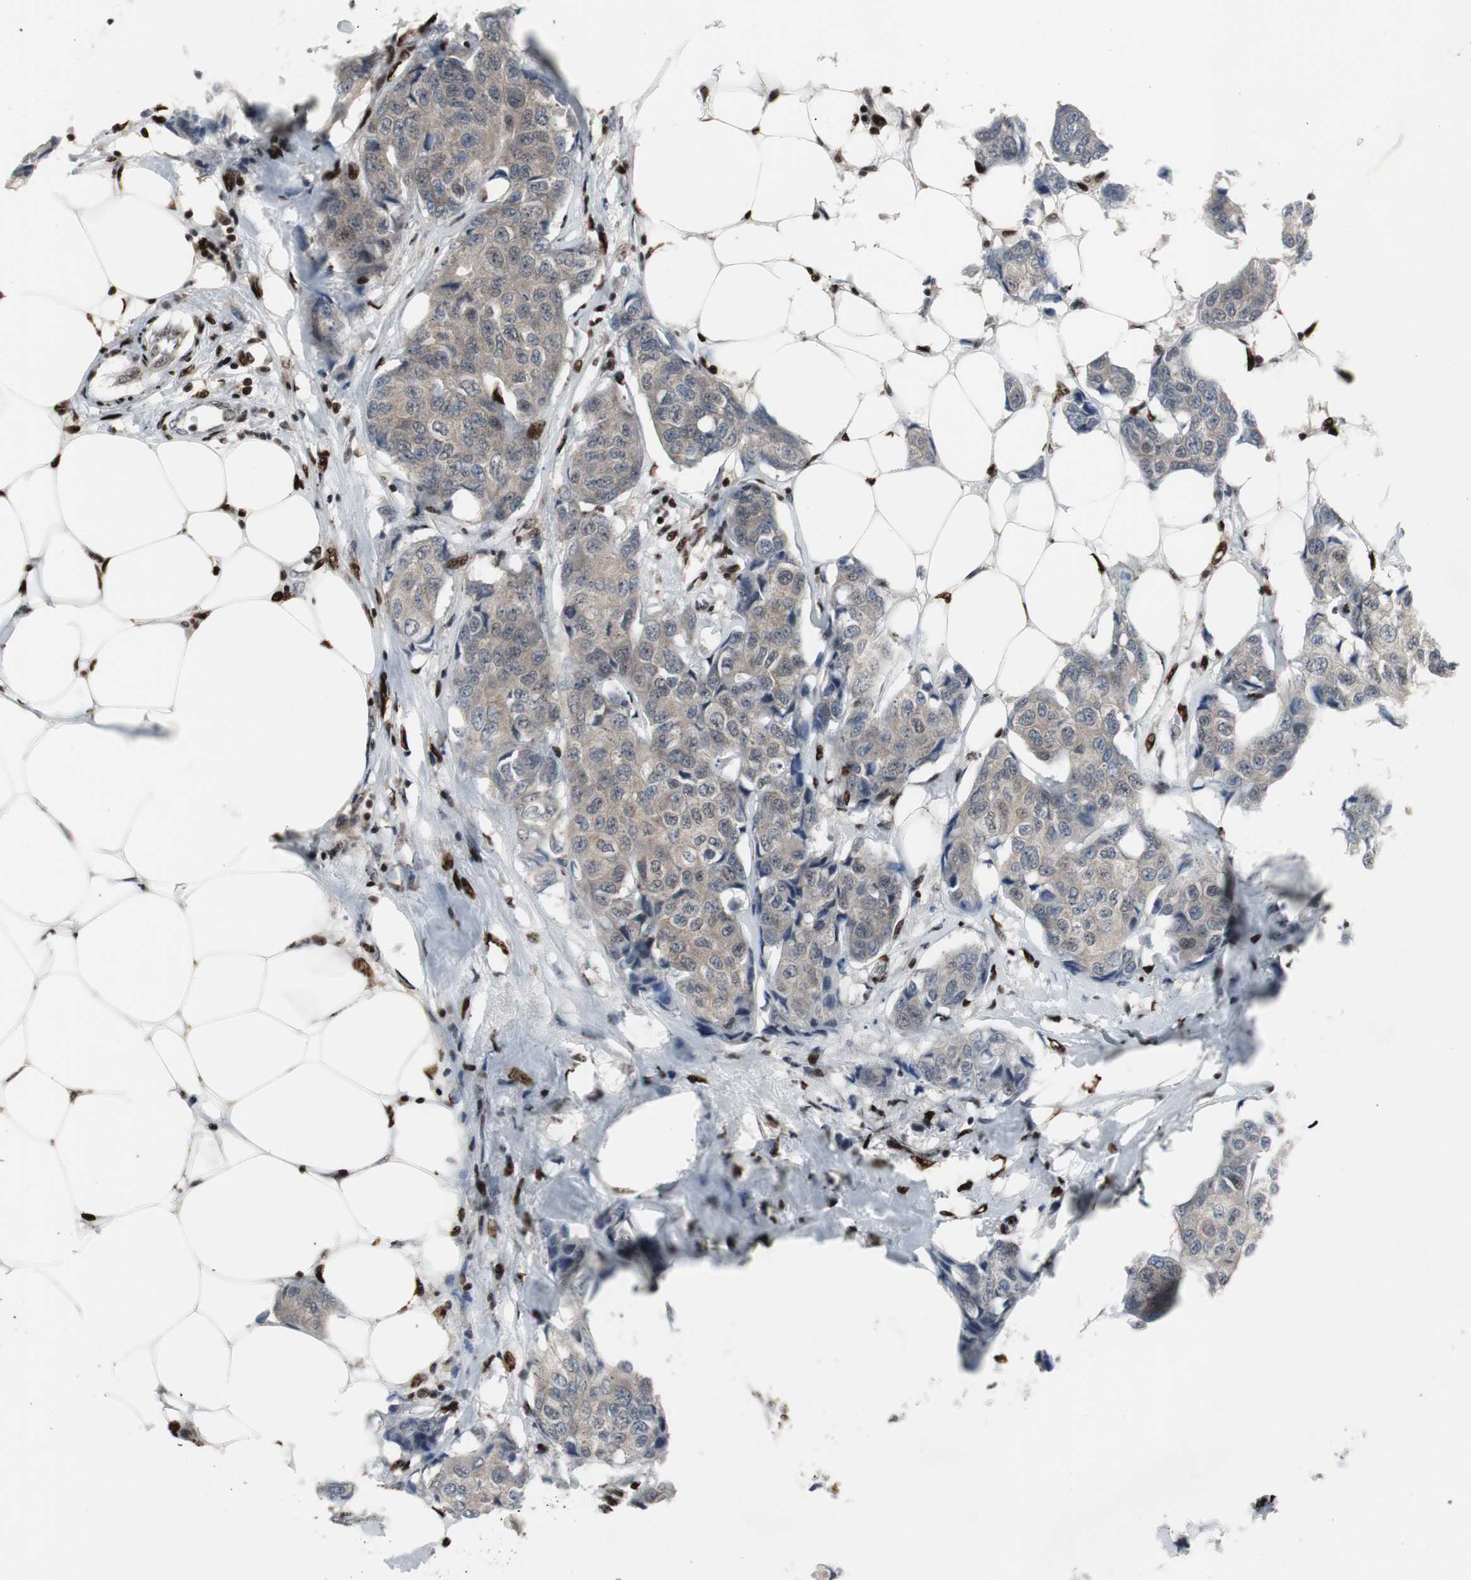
{"staining": {"intensity": "weak", "quantity": ">75%", "location": "cytoplasmic/membranous"}, "tissue": "breast cancer", "cell_type": "Tumor cells", "image_type": "cancer", "snomed": [{"axis": "morphology", "description": "Duct carcinoma"}, {"axis": "topography", "description": "Breast"}], "caption": "Approximately >75% of tumor cells in human intraductal carcinoma (breast) show weak cytoplasmic/membranous protein expression as visualized by brown immunohistochemical staining.", "gene": "GRK2", "patient": {"sex": "female", "age": 80}}